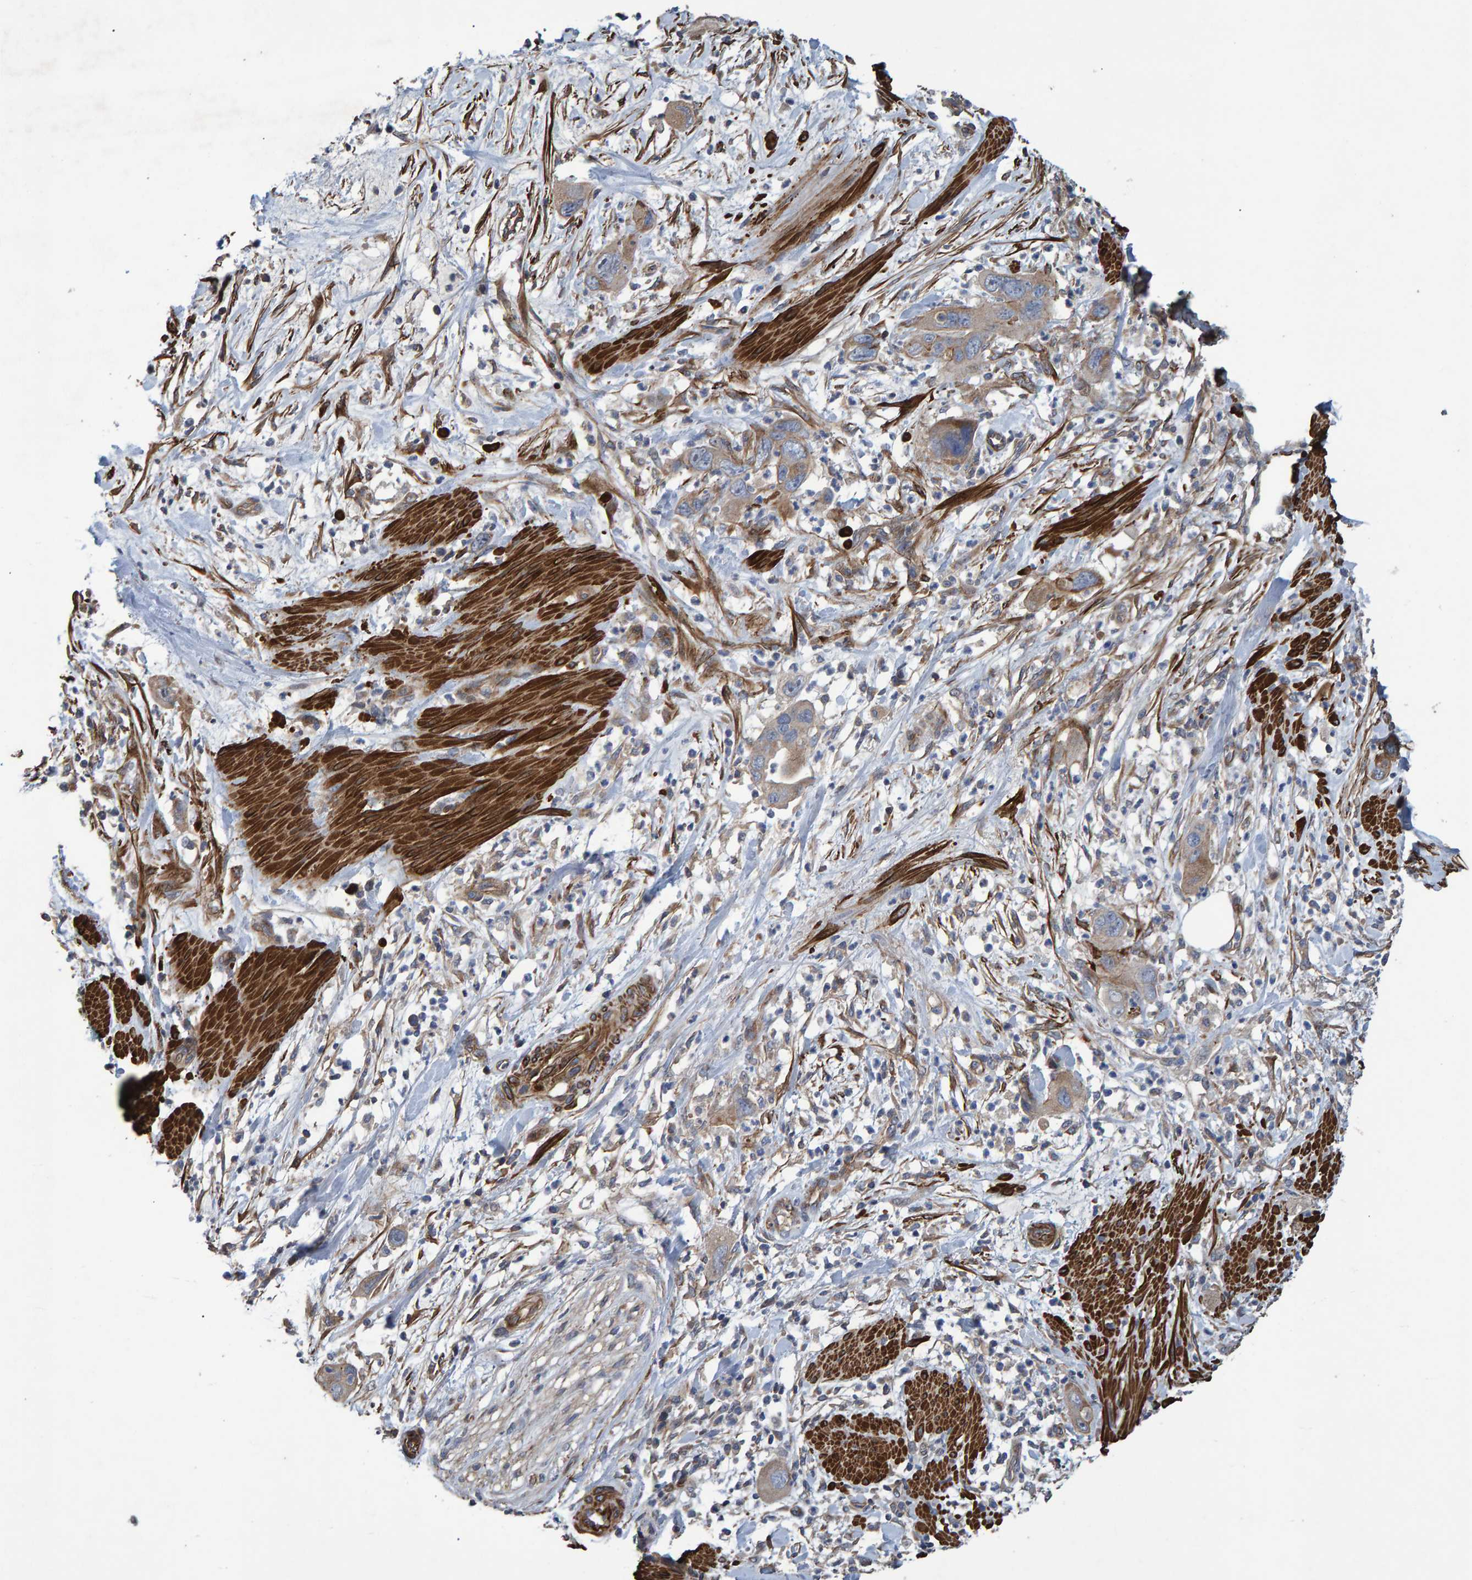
{"staining": {"intensity": "moderate", "quantity": ">75%", "location": "cytoplasmic/membranous"}, "tissue": "pancreatic cancer", "cell_type": "Tumor cells", "image_type": "cancer", "snomed": [{"axis": "morphology", "description": "Adenocarcinoma, NOS"}, {"axis": "topography", "description": "Pancreas"}], "caption": "Immunohistochemical staining of human pancreatic adenocarcinoma displays medium levels of moderate cytoplasmic/membranous expression in approximately >75% of tumor cells. Ihc stains the protein in brown and the nuclei are stained blue.", "gene": "SLIT2", "patient": {"sex": "female", "age": 71}}